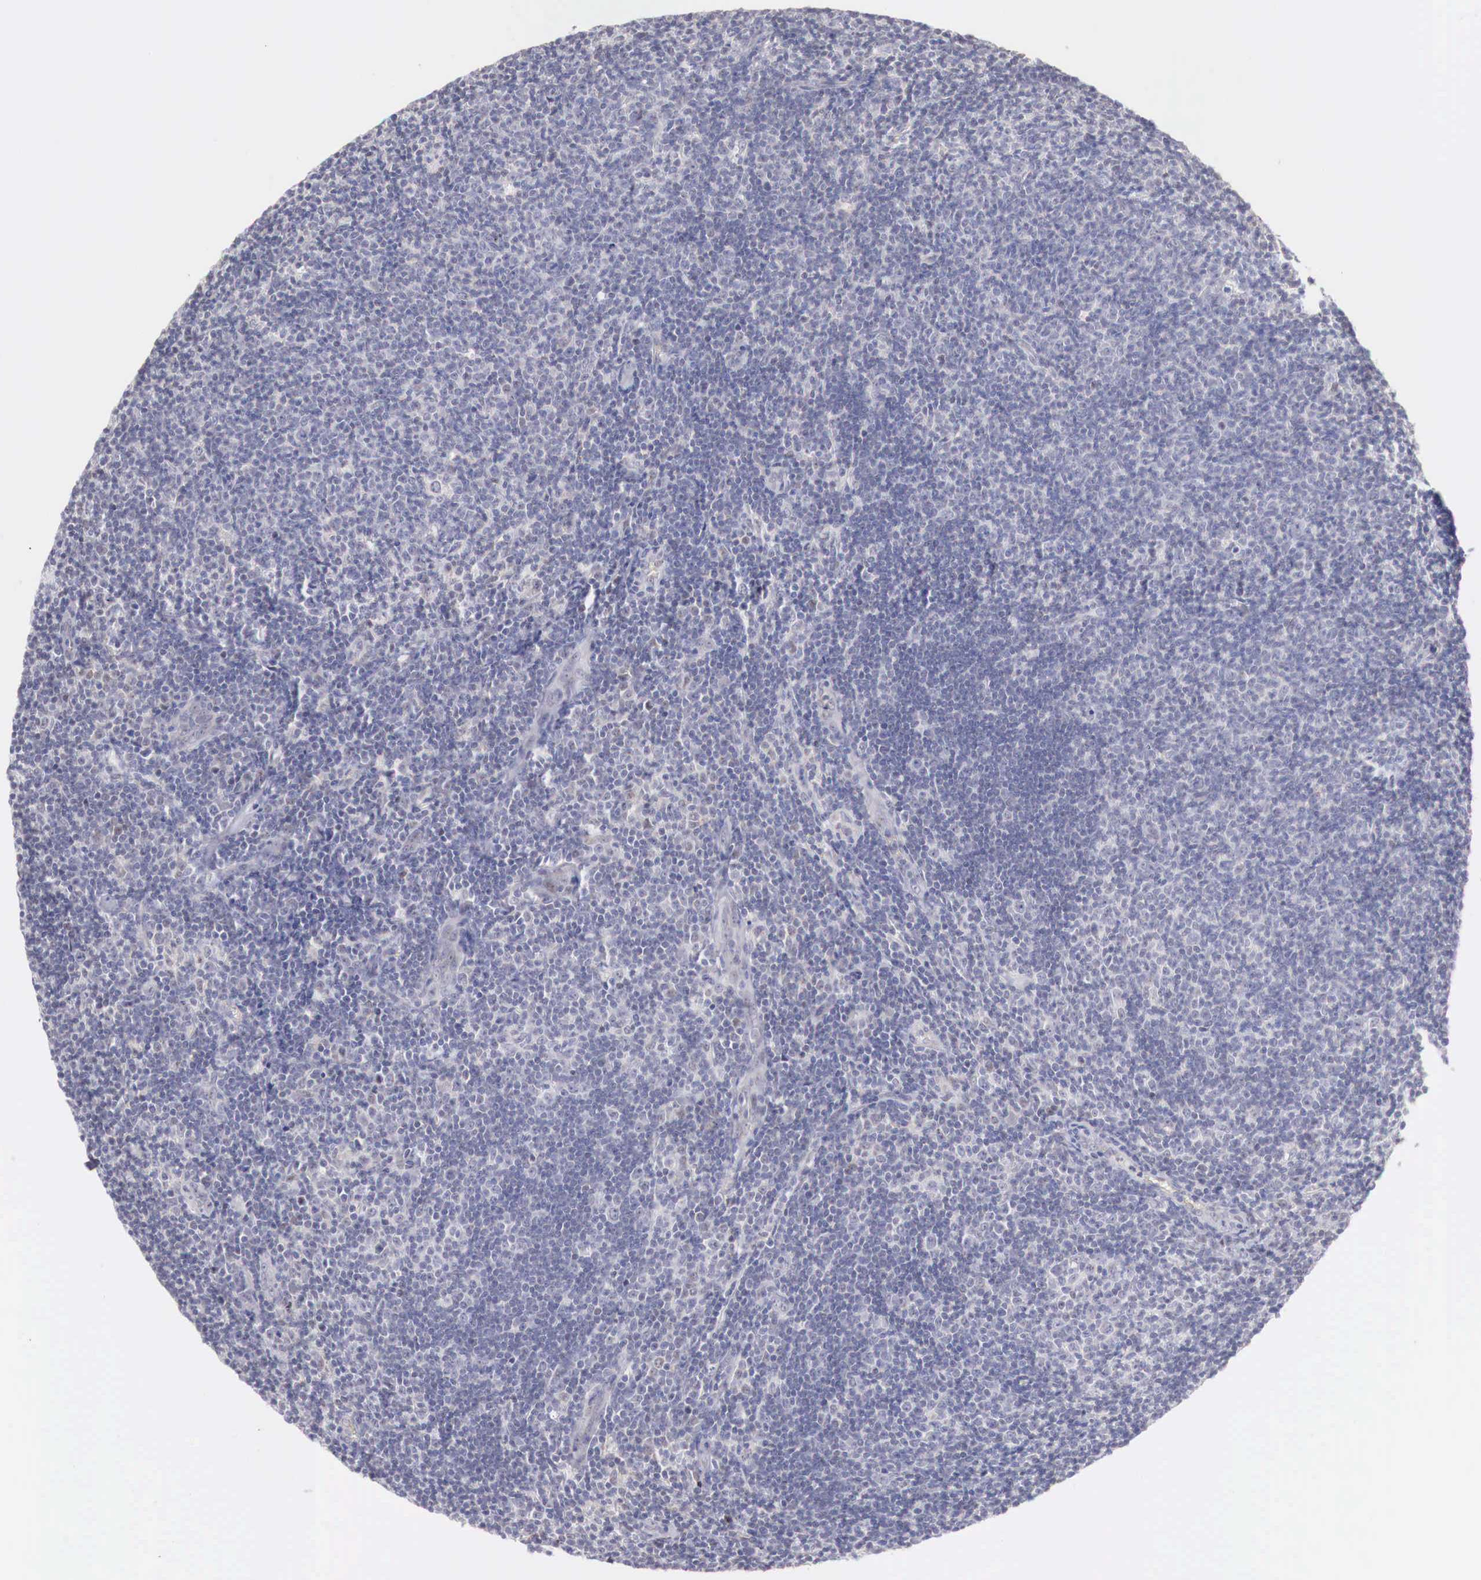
{"staining": {"intensity": "negative", "quantity": "none", "location": "none"}, "tissue": "lymphoma", "cell_type": "Tumor cells", "image_type": "cancer", "snomed": [{"axis": "morphology", "description": "Malignant lymphoma, non-Hodgkin's type, Low grade"}, {"axis": "topography", "description": "Lymph node"}], "caption": "Tumor cells show no significant positivity in low-grade malignant lymphoma, non-Hodgkin's type. (DAB immunohistochemistry (IHC) visualized using brightfield microscopy, high magnification).", "gene": "TRIM13", "patient": {"sex": "male", "age": 49}}